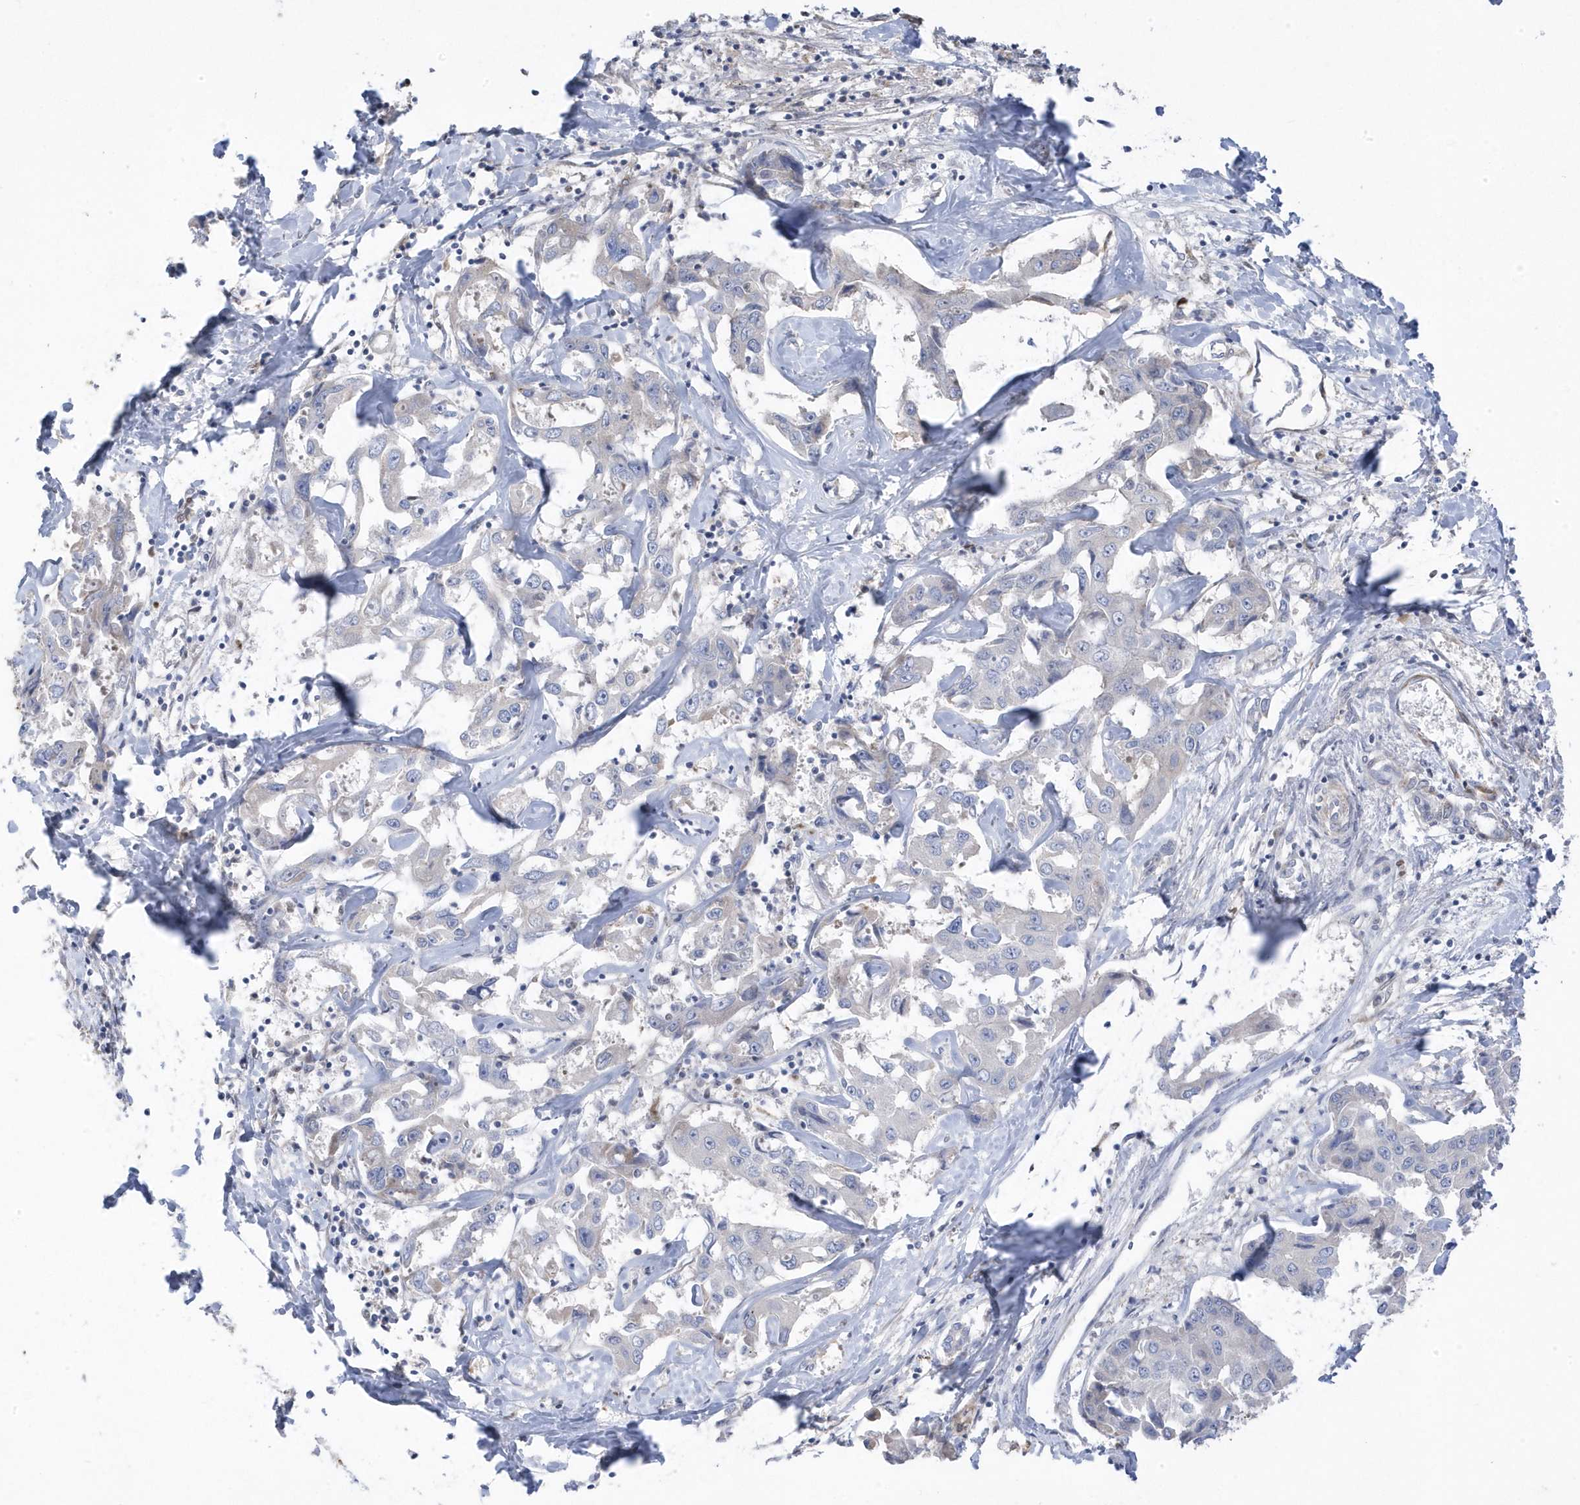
{"staining": {"intensity": "negative", "quantity": "none", "location": "none"}, "tissue": "liver cancer", "cell_type": "Tumor cells", "image_type": "cancer", "snomed": [{"axis": "morphology", "description": "Cholangiocarcinoma"}, {"axis": "topography", "description": "Liver"}], "caption": "An image of human liver cancer is negative for staining in tumor cells.", "gene": "GTPBP6", "patient": {"sex": "male", "age": 59}}